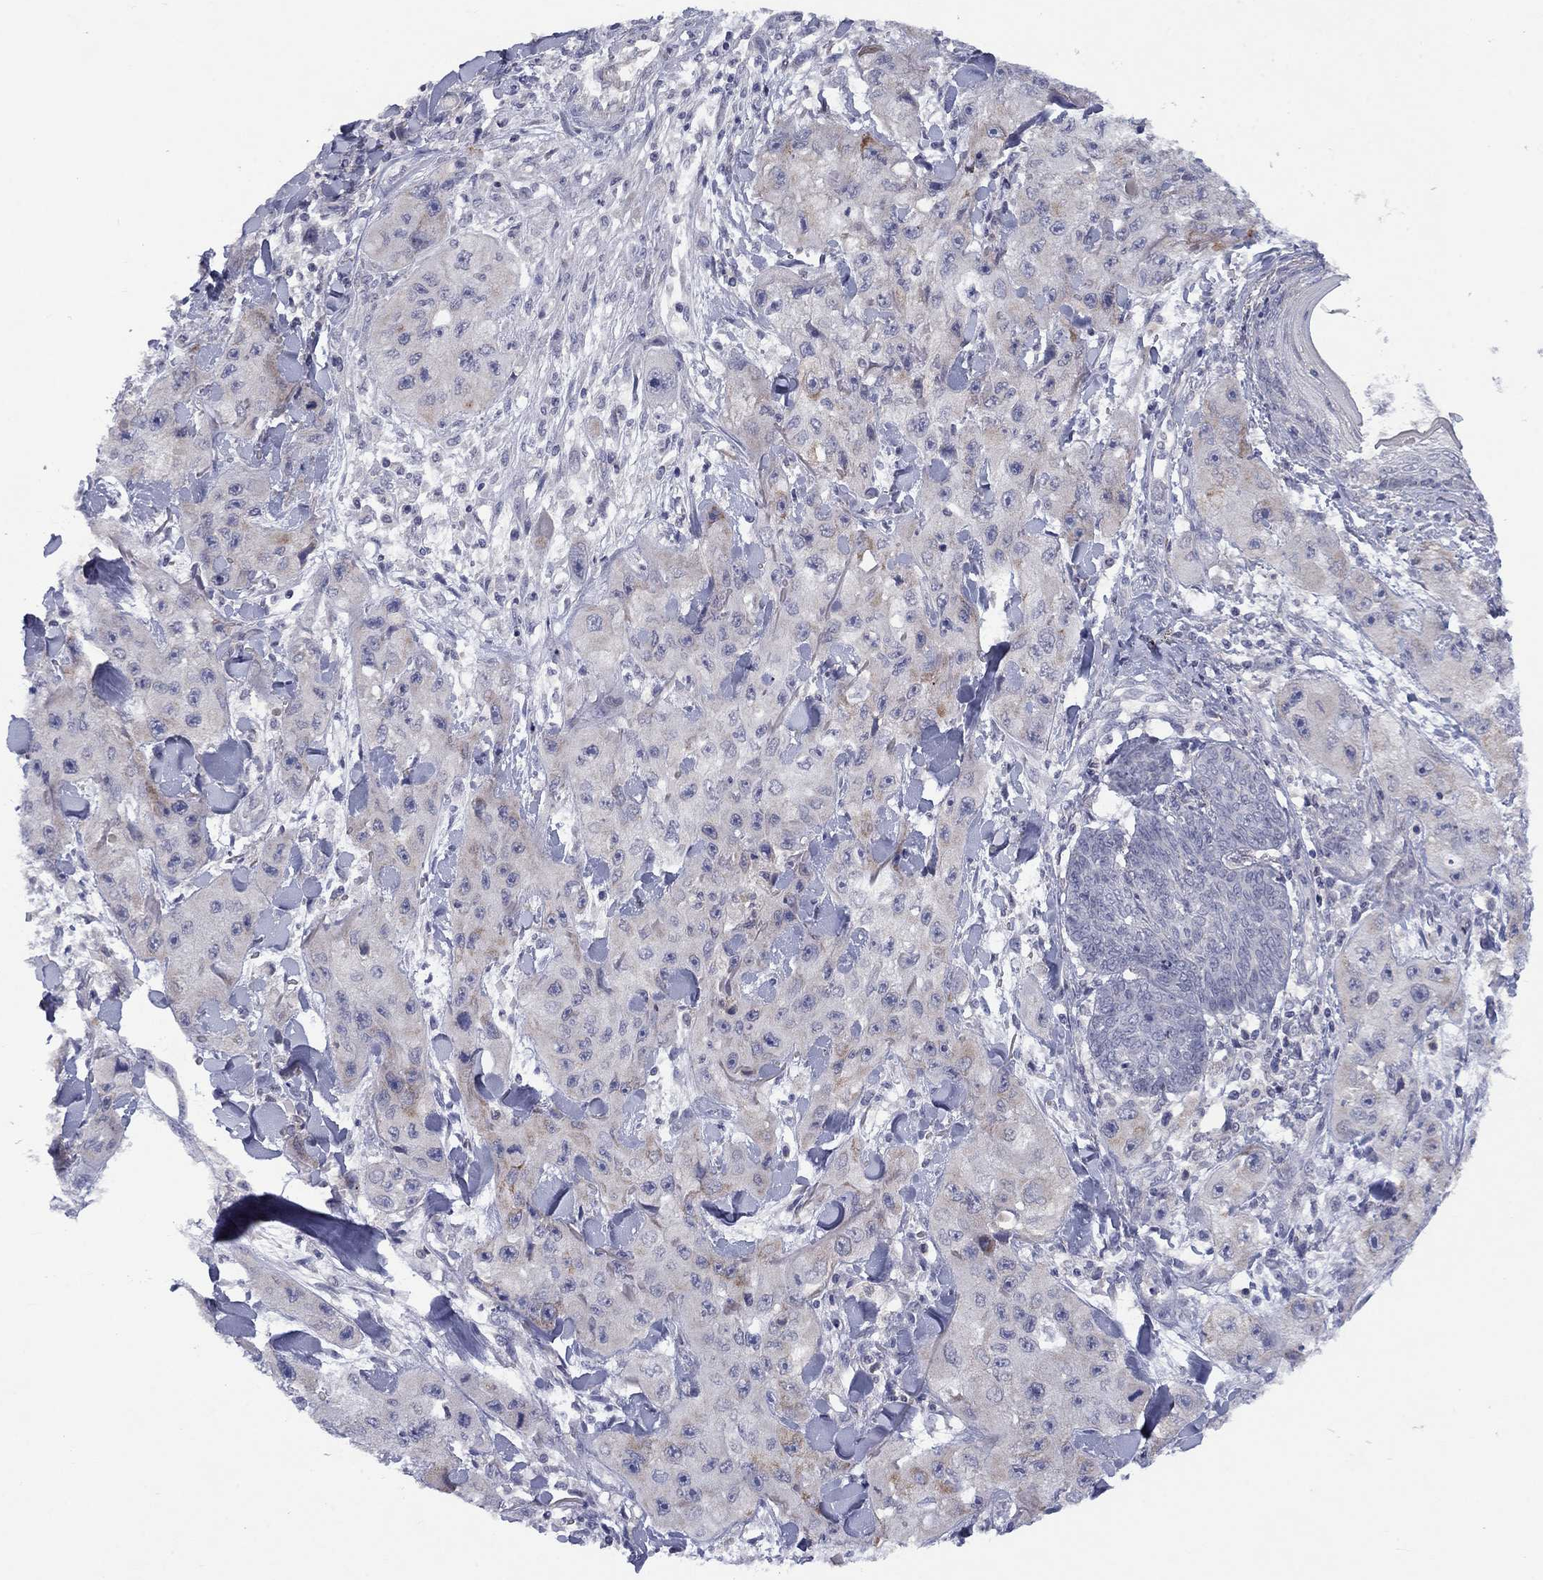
{"staining": {"intensity": "weak", "quantity": "<25%", "location": "cytoplasmic/membranous"}, "tissue": "skin cancer", "cell_type": "Tumor cells", "image_type": "cancer", "snomed": [{"axis": "morphology", "description": "Squamous cell carcinoma, NOS"}, {"axis": "topography", "description": "Skin"}, {"axis": "topography", "description": "Subcutis"}], "caption": "Immunohistochemistry image of skin squamous cell carcinoma stained for a protein (brown), which exhibits no positivity in tumor cells.", "gene": "CACNA1A", "patient": {"sex": "male", "age": 73}}